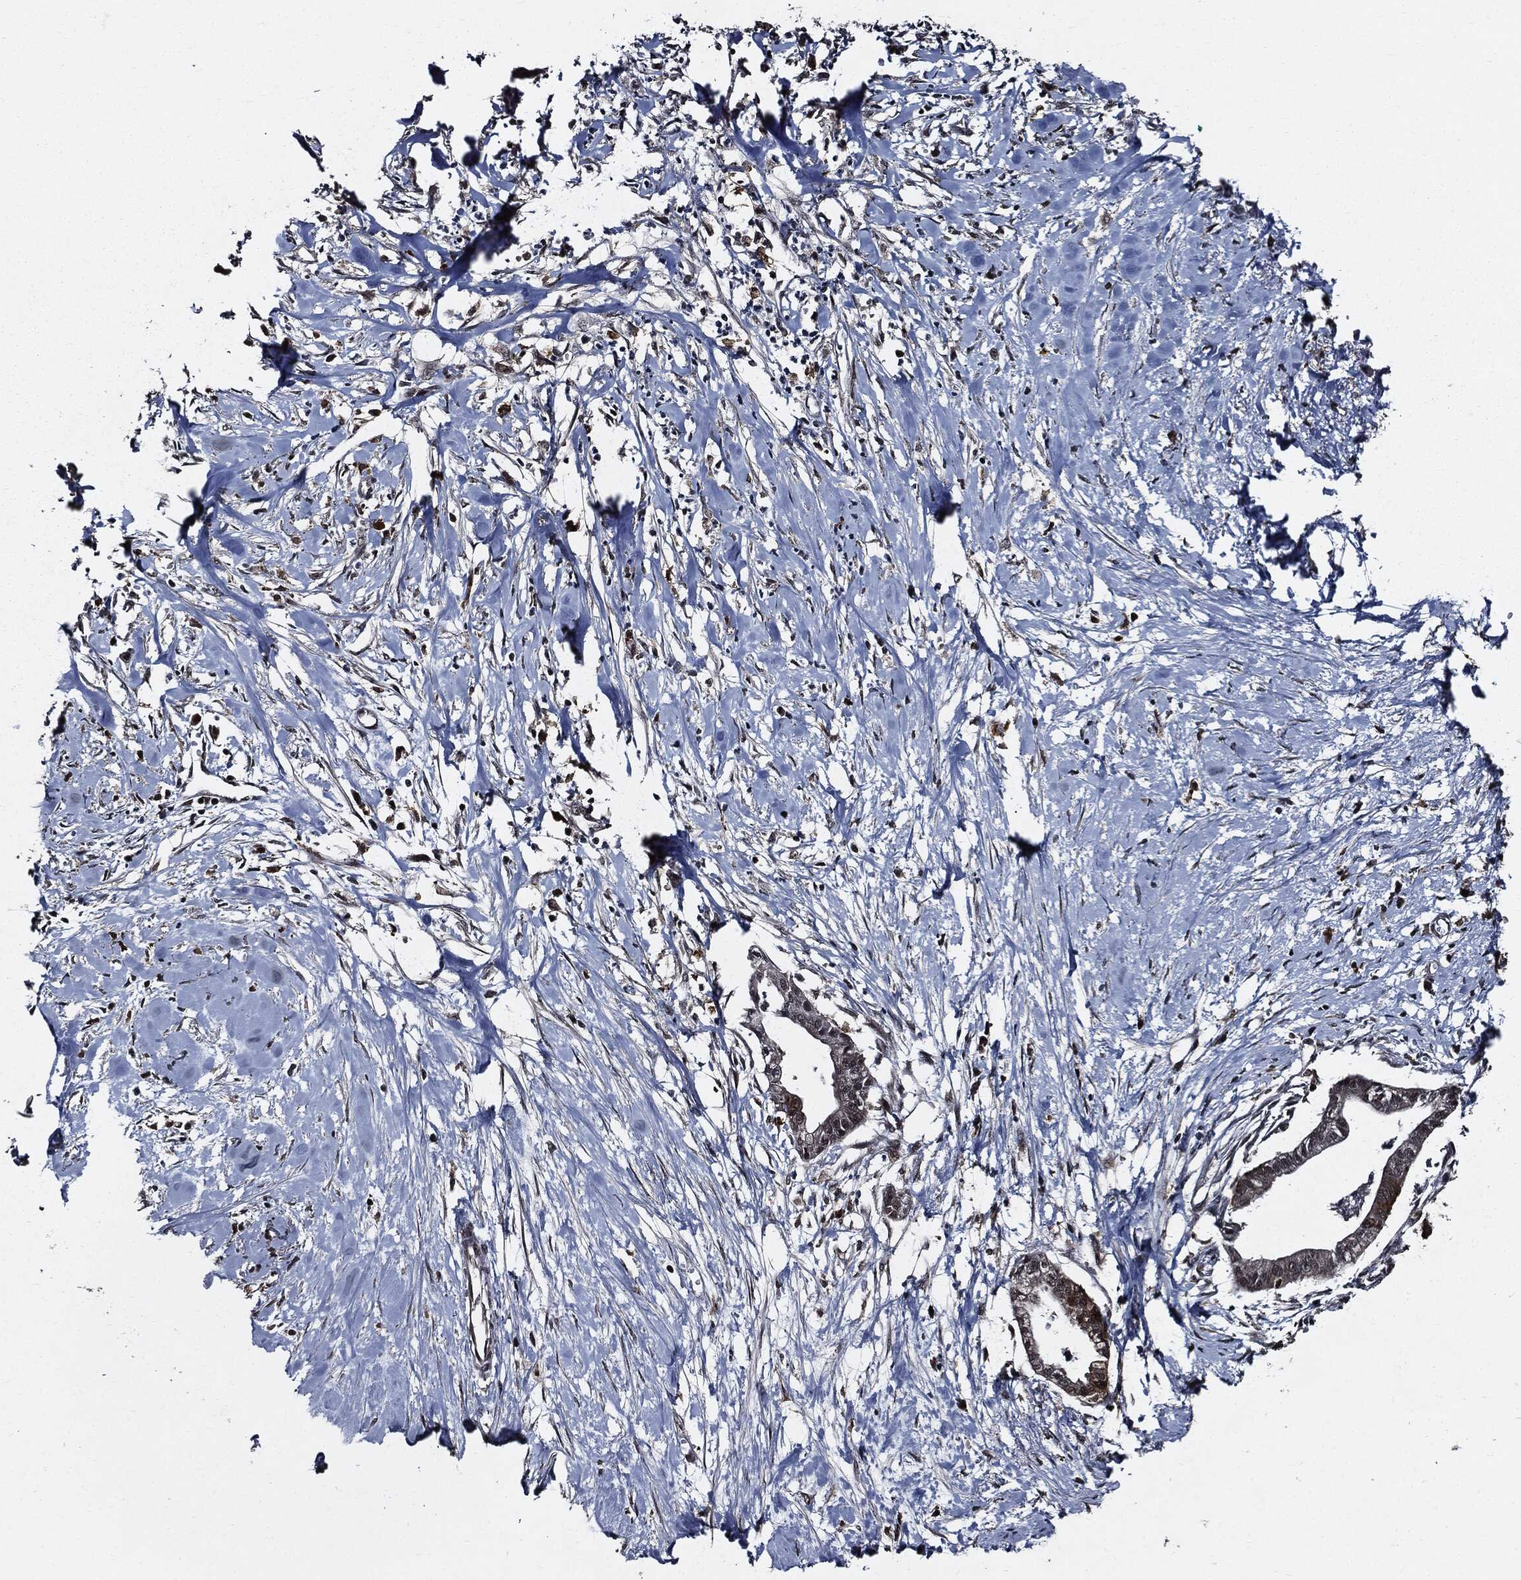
{"staining": {"intensity": "negative", "quantity": "none", "location": "none"}, "tissue": "pancreatic cancer", "cell_type": "Tumor cells", "image_type": "cancer", "snomed": [{"axis": "morphology", "description": "Normal tissue, NOS"}, {"axis": "morphology", "description": "Adenocarcinoma, NOS"}, {"axis": "topography", "description": "Pancreas"}], "caption": "Protein analysis of pancreatic adenocarcinoma reveals no significant staining in tumor cells.", "gene": "SUGT1", "patient": {"sex": "female", "age": 58}}